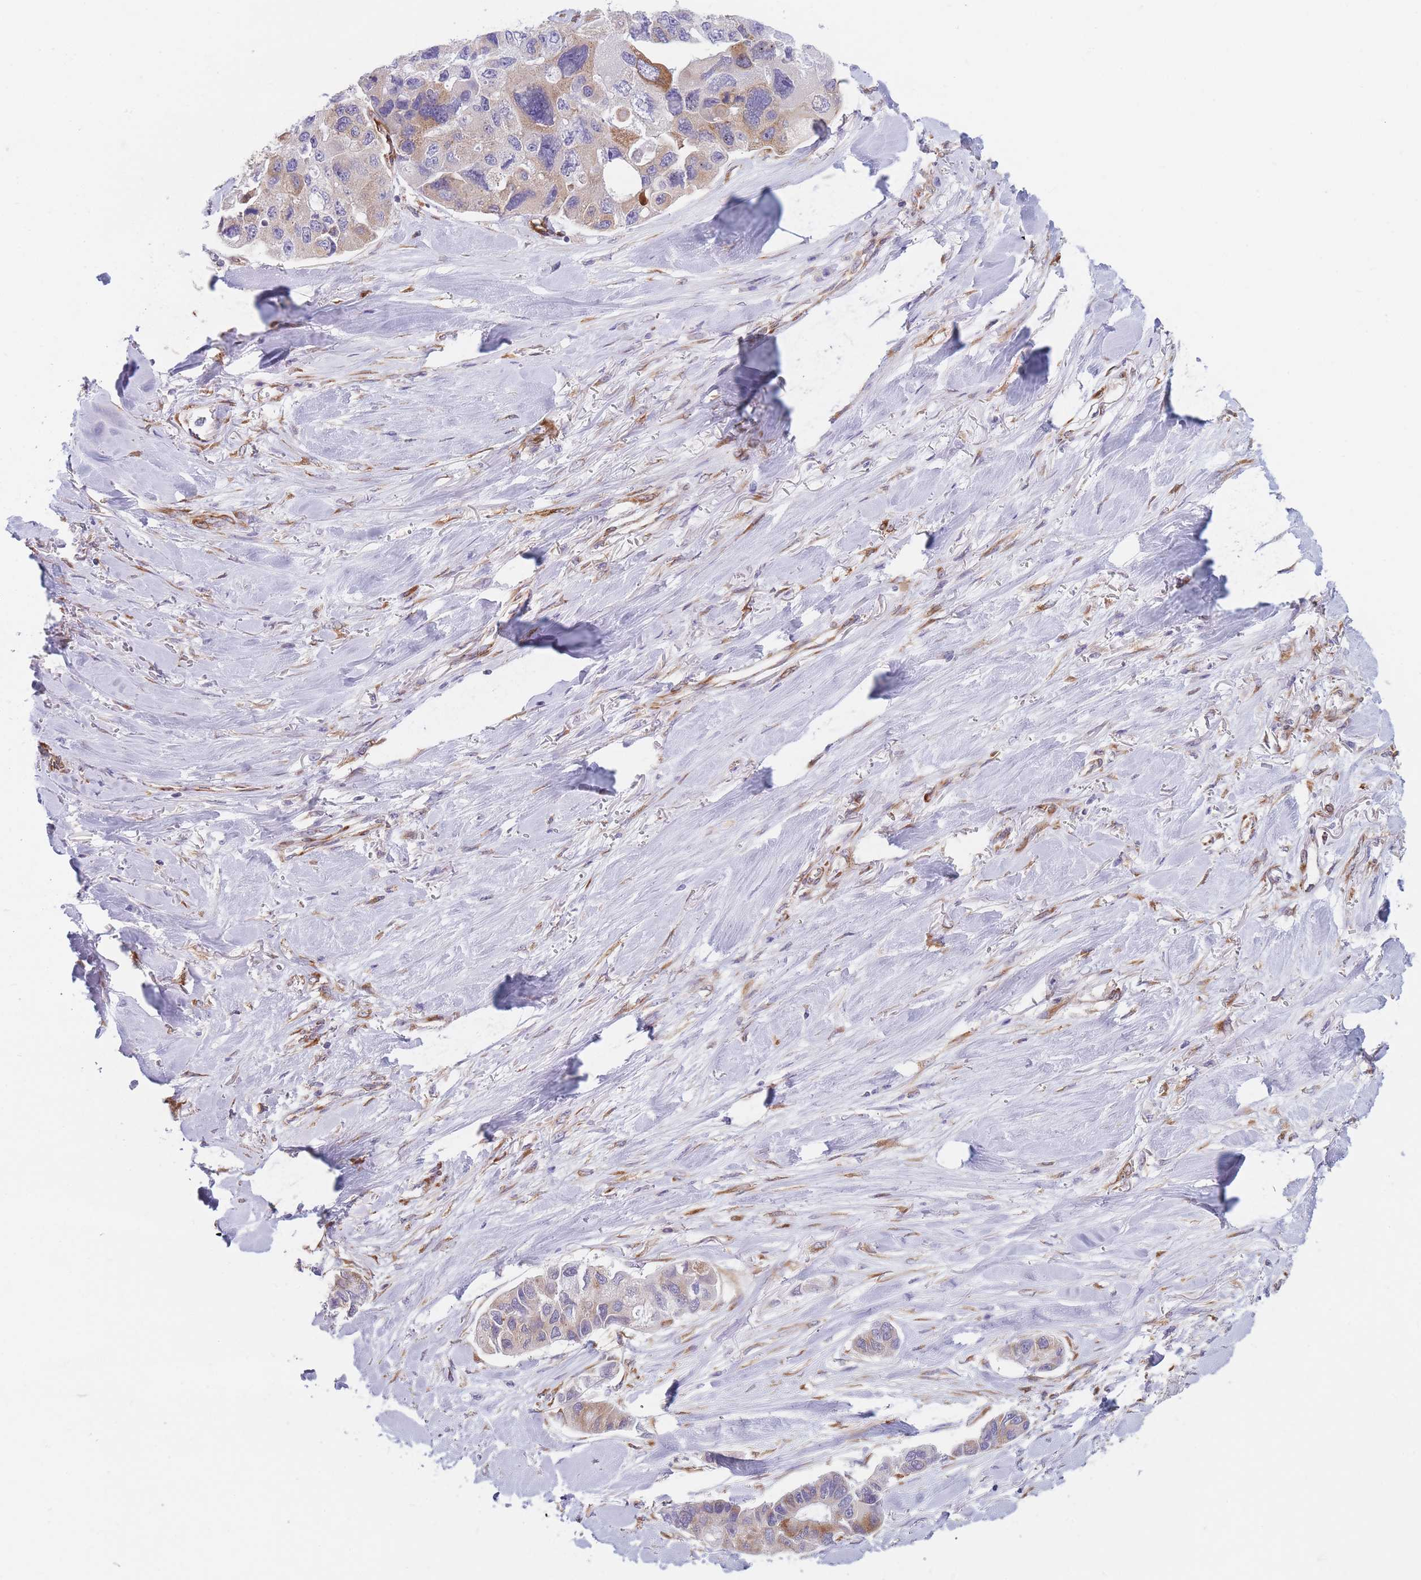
{"staining": {"intensity": "moderate", "quantity": "25%-75%", "location": "cytoplasmic/membranous"}, "tissue": "lung cancer", "cell_type": "Tumor cells", "image_type": "cancer", "snomed": [{"axis": "morphology", "description": "Adenocarcinoma, NOS"}, {"axis": "topography", "description": "Lung"}], "caption": "The micrograph shows immunohistochemical staining of lung adenocarcinoma. There is moderate cytoplasmic/membranous staining is identified in about 25%-75% of tumor cells. (Brightfield microscopy of DAB IHC at high magnification).", "gene": "AK9", "patient": {"sex": "female", "age": 54}}